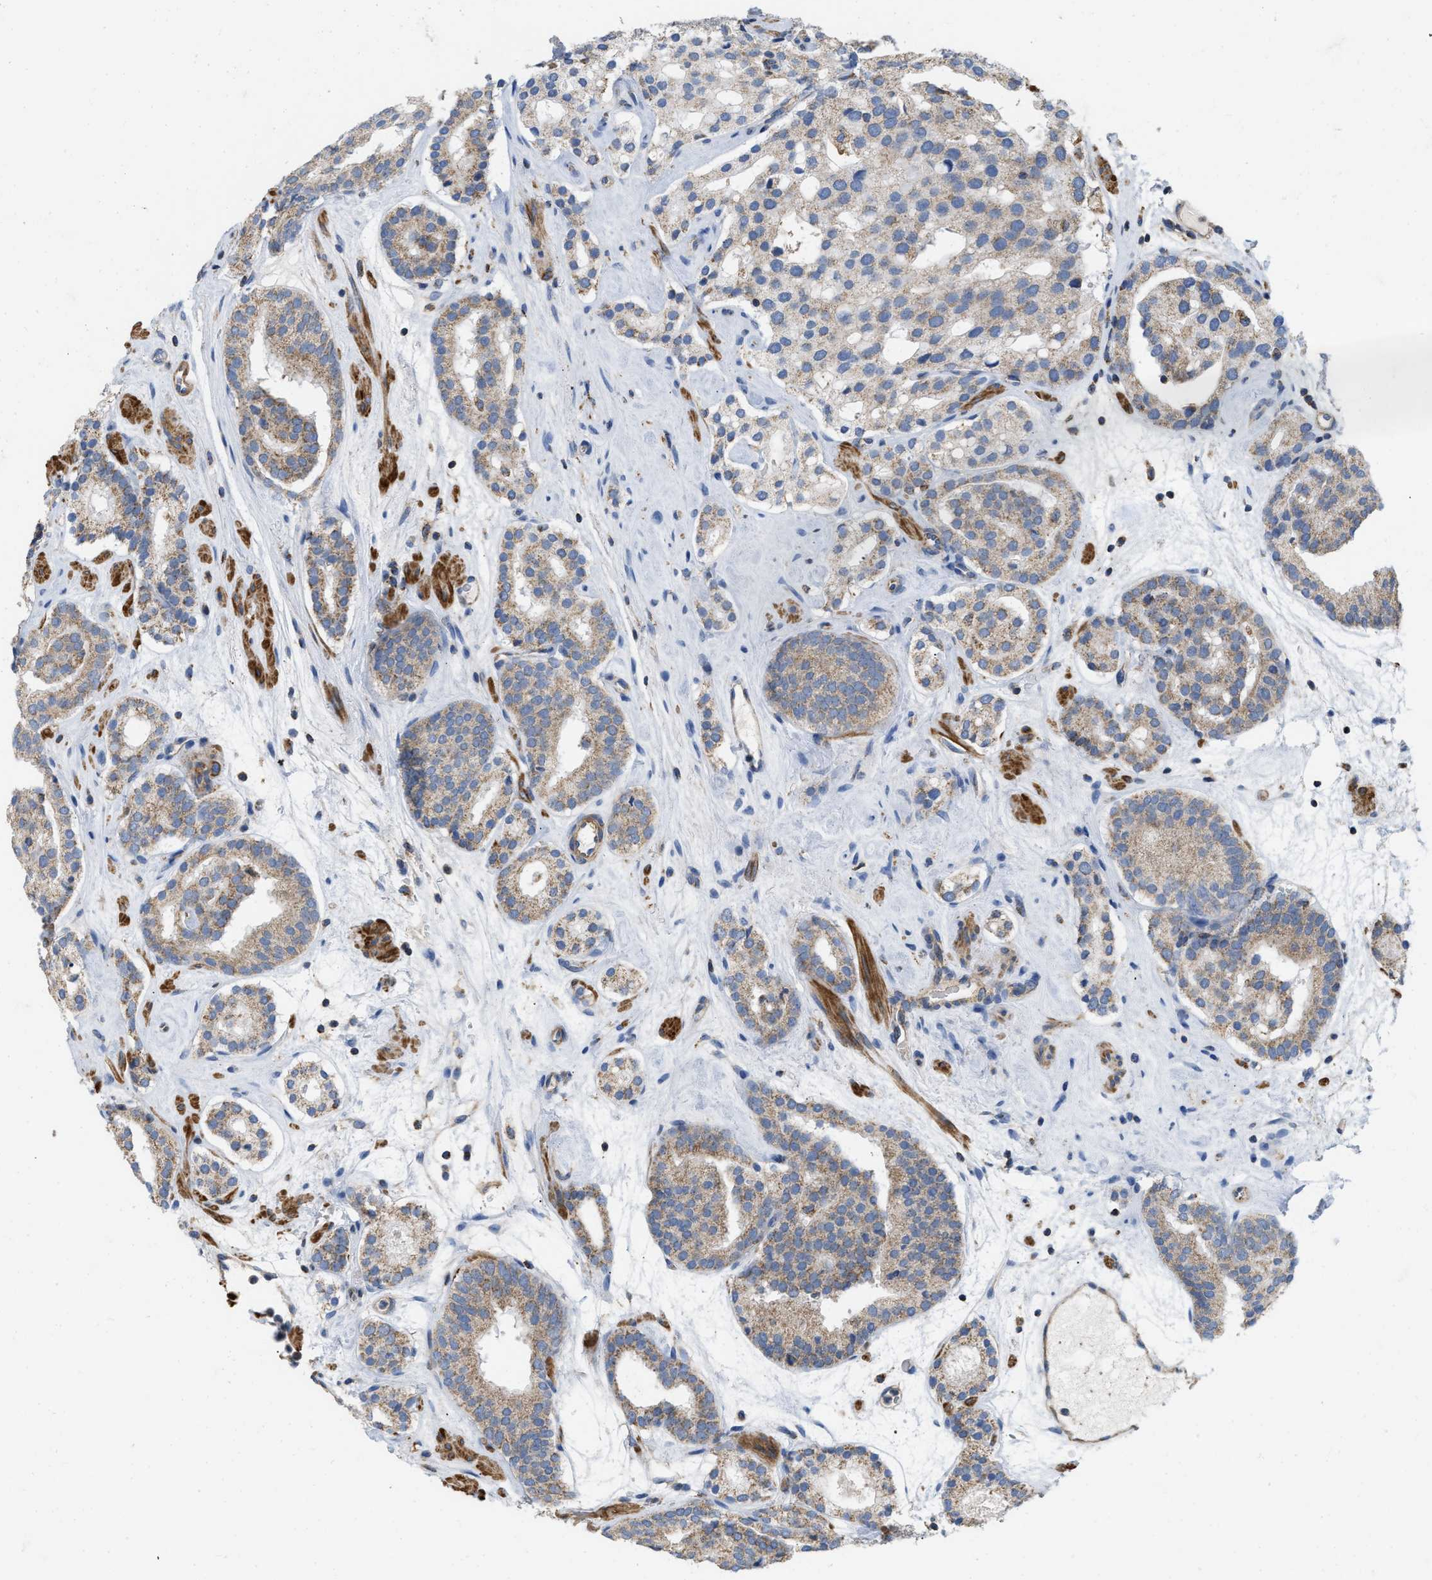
{"staining": {"intensity": "moderate", "quantity": ">75%", "location": "cytoplasmic/membranous"}, "tissue": "prostate cancer", "cell_type": "Tumor cells", "image_type": "cancer", "snomed": [{"axis": "morphology", "description": "Adenocarcinoma, Low grade"}, {"axis": "topography", "description": "Prostate"}], "caption": "About >75% of tumor cells in prostate cancer exhibit moderate cytoplasmic/membranous protein positivity as visualized by brown immunohistochemical staining.", "gene": "GRB10", "patient": {"sex": "male", "age": 69}}